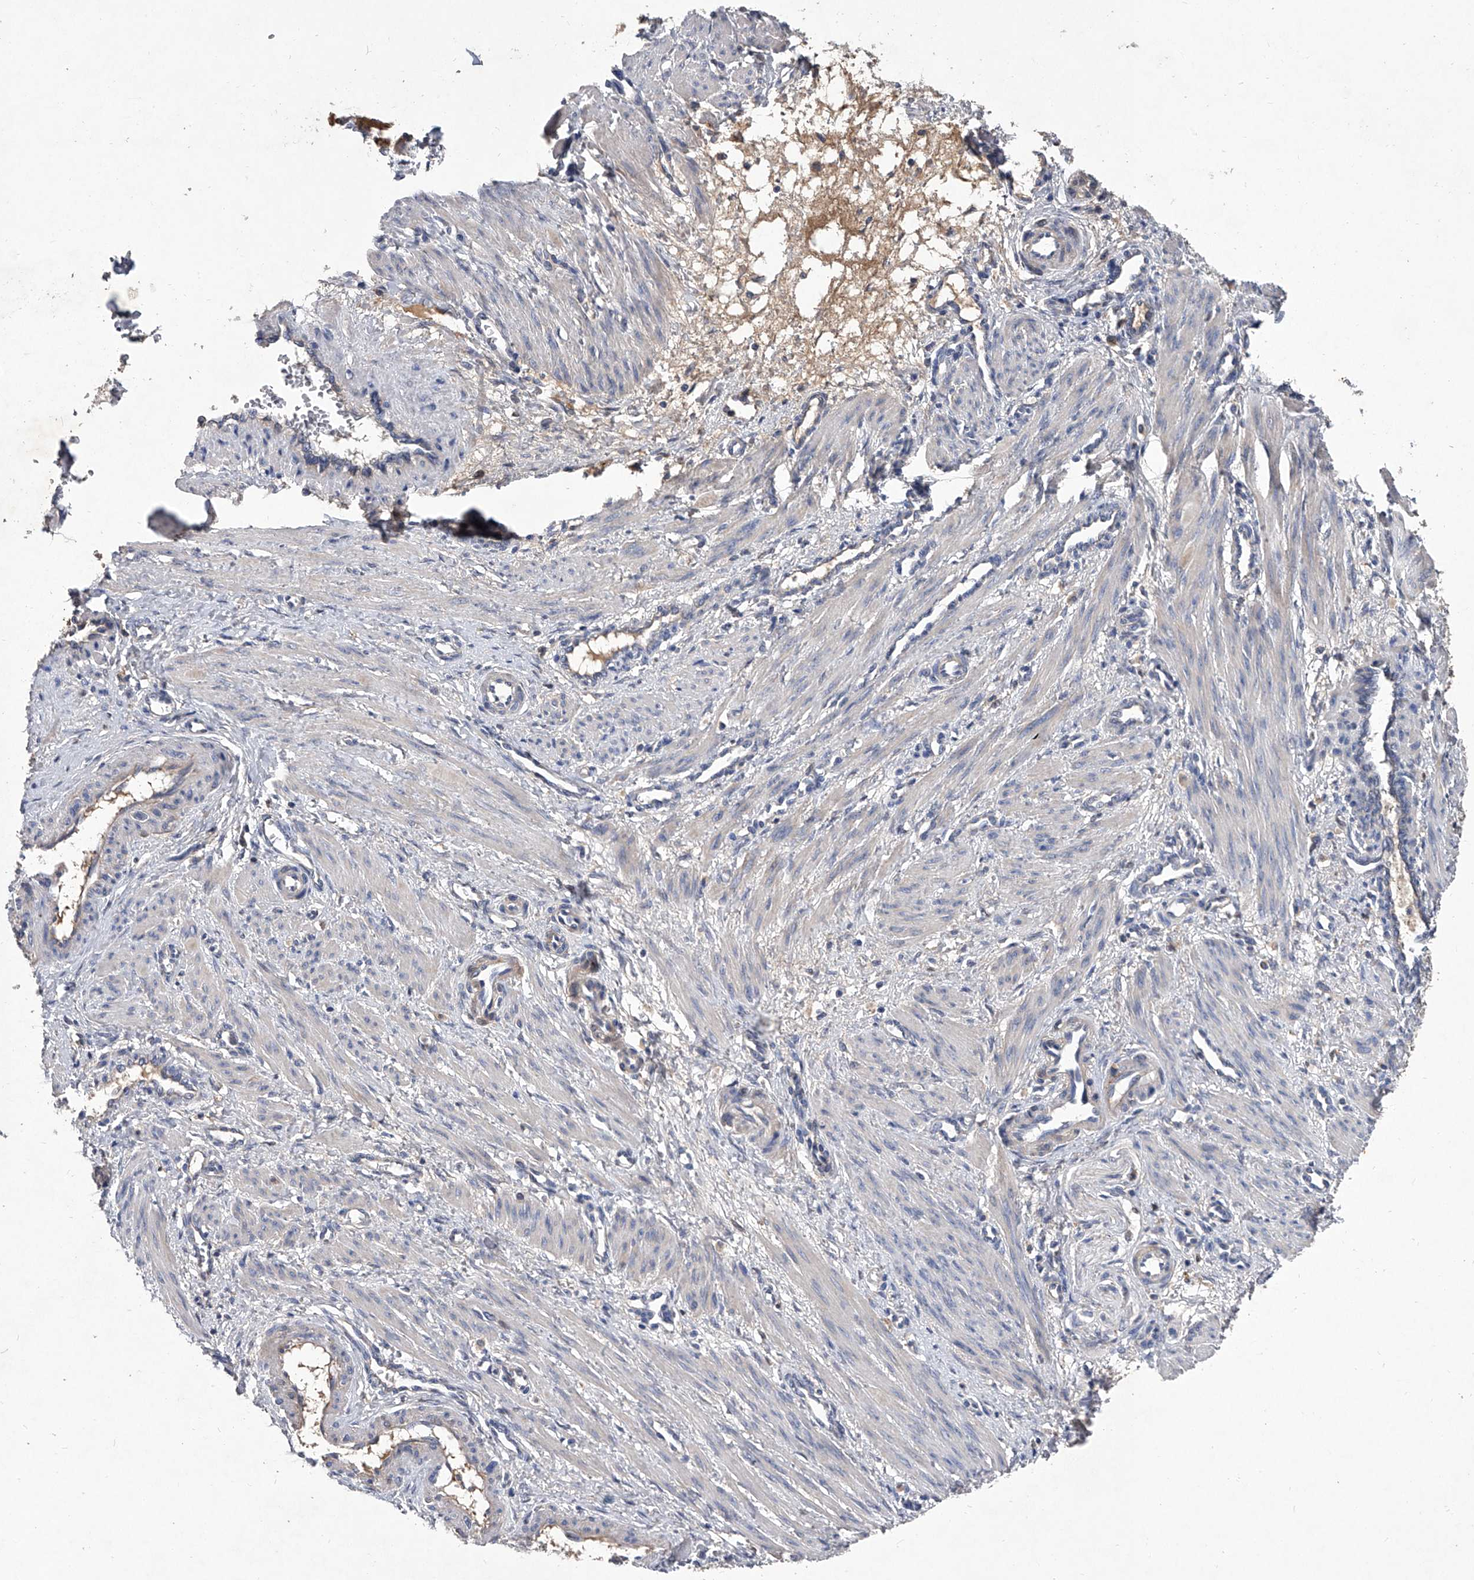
{"staining": {"intensity": "negative", "quantity": "none", "location": "none"}, "tissue": "smooth muscle", "cell_type": "Smooth muscle cells", "image_type": "normal", "snomed": [{"axis": "morphology", "description": "Normal tissue, NOS"}, {"axis": "topography", "description": "Endometrium"}], "caption": "Immunohistochemistry (IHC) image of unremarkable human smooth muscle stained for a protein (brown), which exhibits no staining in smooth muscle cells. (Stains: DAB (3,3'-diaminobenzidine) immunohistochemistry (IHC) with hematoxylin counter stain, Microscopy: brightfield microscopy at high magnification).", "gene": "C5", "patient": {"sex": "female", "age": 33}}